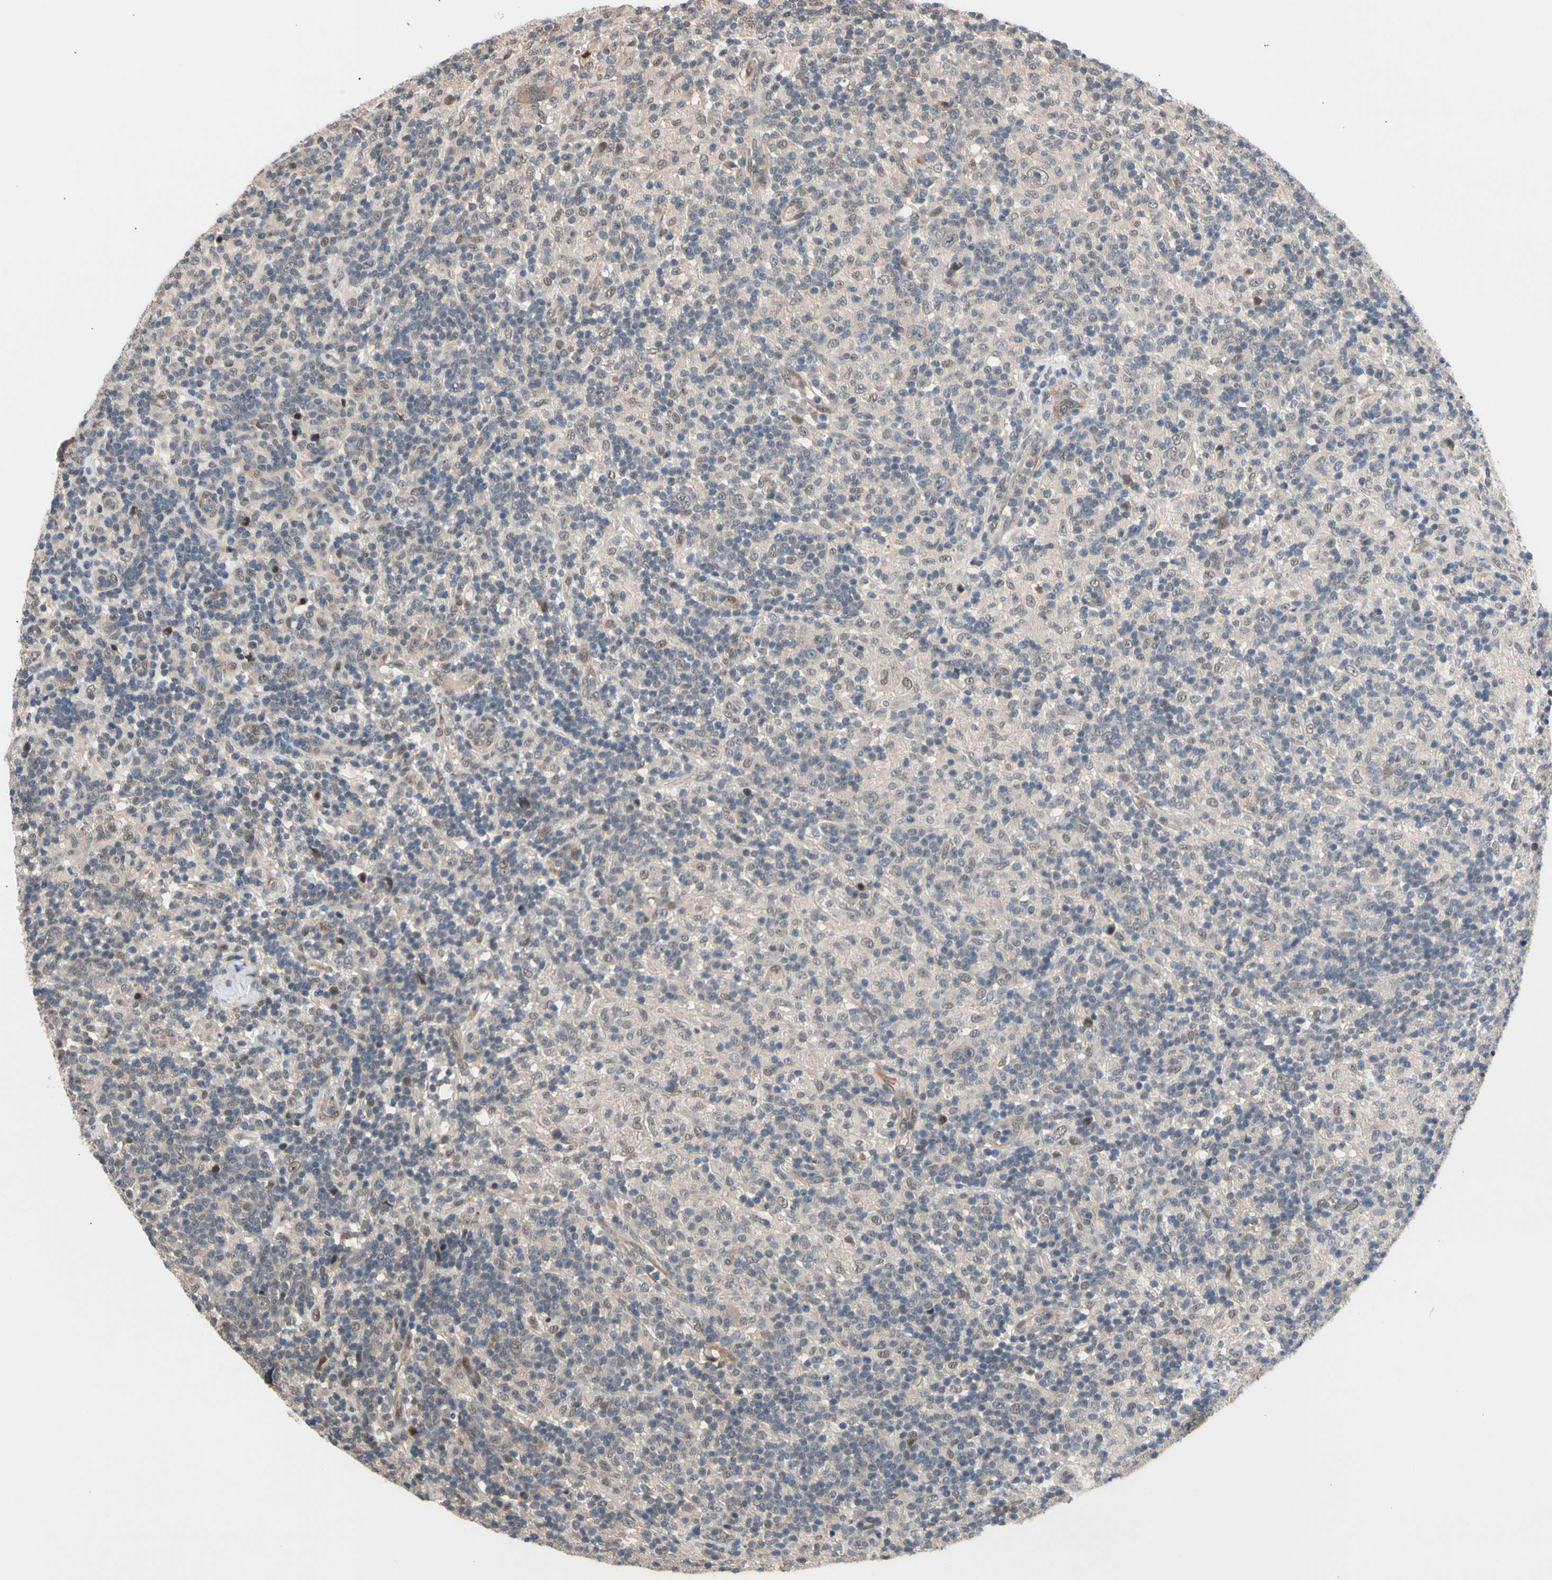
{"staining": {"intensity": "weak", "quantity": ">75%", "location": "cytoplasmic/membranous"}, "tissue": "lymphoma", "cell_type": "Tumor cells", "image_type": "cancer", "snomed": [{"axis": "morphology", "description": "Hodgkin's disease, NOS"}, {"axis": "topography", "description": "Lymph node"}], "caption": "Human lymphoma stained with a brown dye demonstrates weak cytoplasmic/membranous positive staining in about >75% of tumor cells.", "gene": "NGEF", "patient": {"sex": "male", "age": 70}}